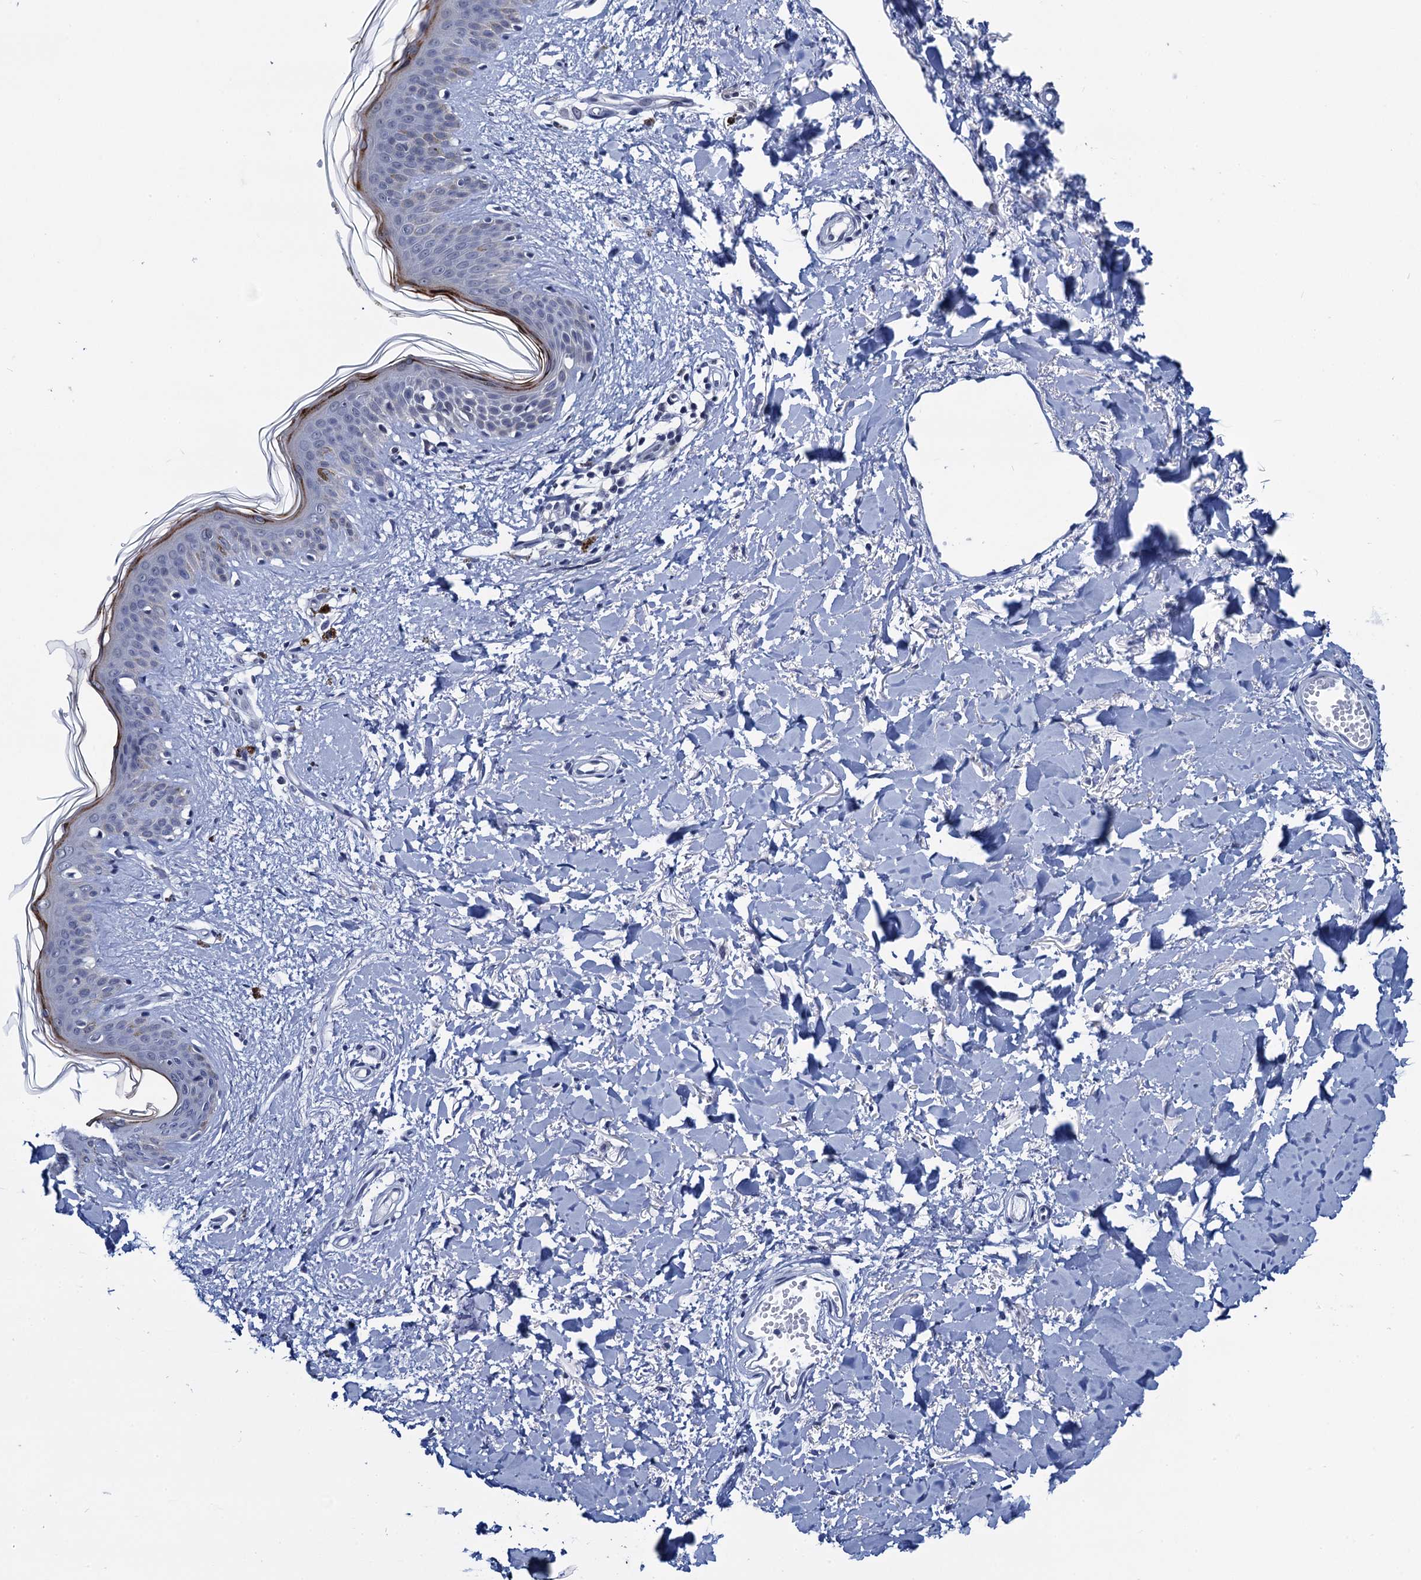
{"staining": {"intensity": "negative", "quantity": "none", "location": "none"}, "tissue": "skin", "cell_type": "Fibroblasts", "image_type": "normal", "snomed": [{"axis": "morphology", "description": "Normal tissue, NOS"}, {"axis": "topography", "description": "Skin"}], "caption": "Unremarkable skin was stained to show a protein in brown. There is no significant expression in fibroblasts. (DAB immunohistochemistry (IHC), high magnification).", "gene": "C16orf87", "patient": {"sex": "female", "age": 46}}